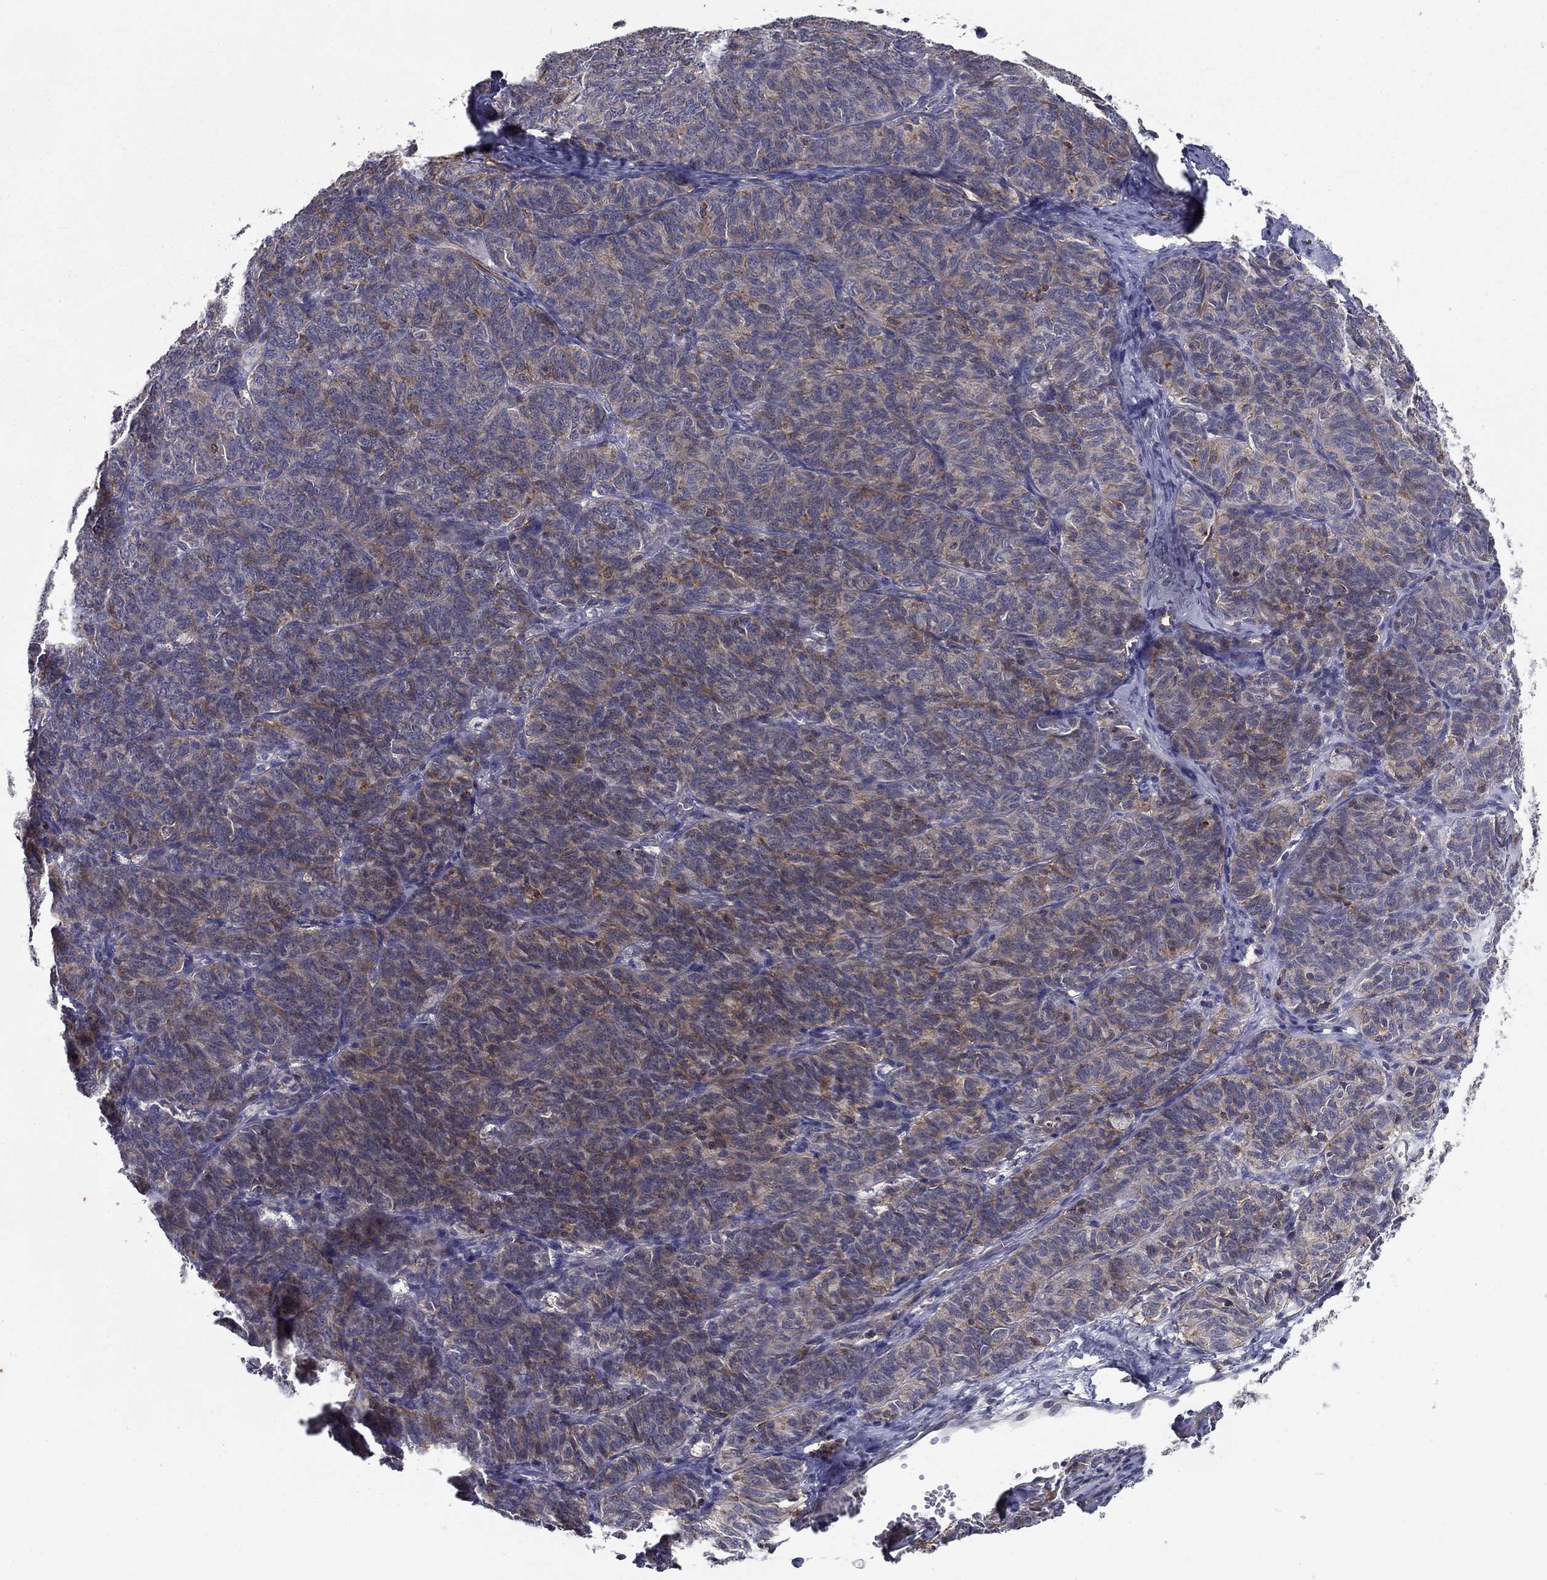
{"staining": {"intensity": "moderate", "quantity": "<25%", "location": "cytoplasmic/membranous"}, "tissue": "ovarian cancer", "cell_type": "Tumor cells", "image_type": "cancer", "snomed": [{"axis": "morphology", "description": "Carcinoma, endometroid"}, {"axis": "topography", "description": "Ovary"}], "caption": "Endometroid carcinoma (ovarian) stained with a brown dye shows moderate cytoplasmic/membranous positive staining in about <25% of tumor cells.", "gene": "ALDH4A1", "patient": {"sex": "female", "age": 80}}